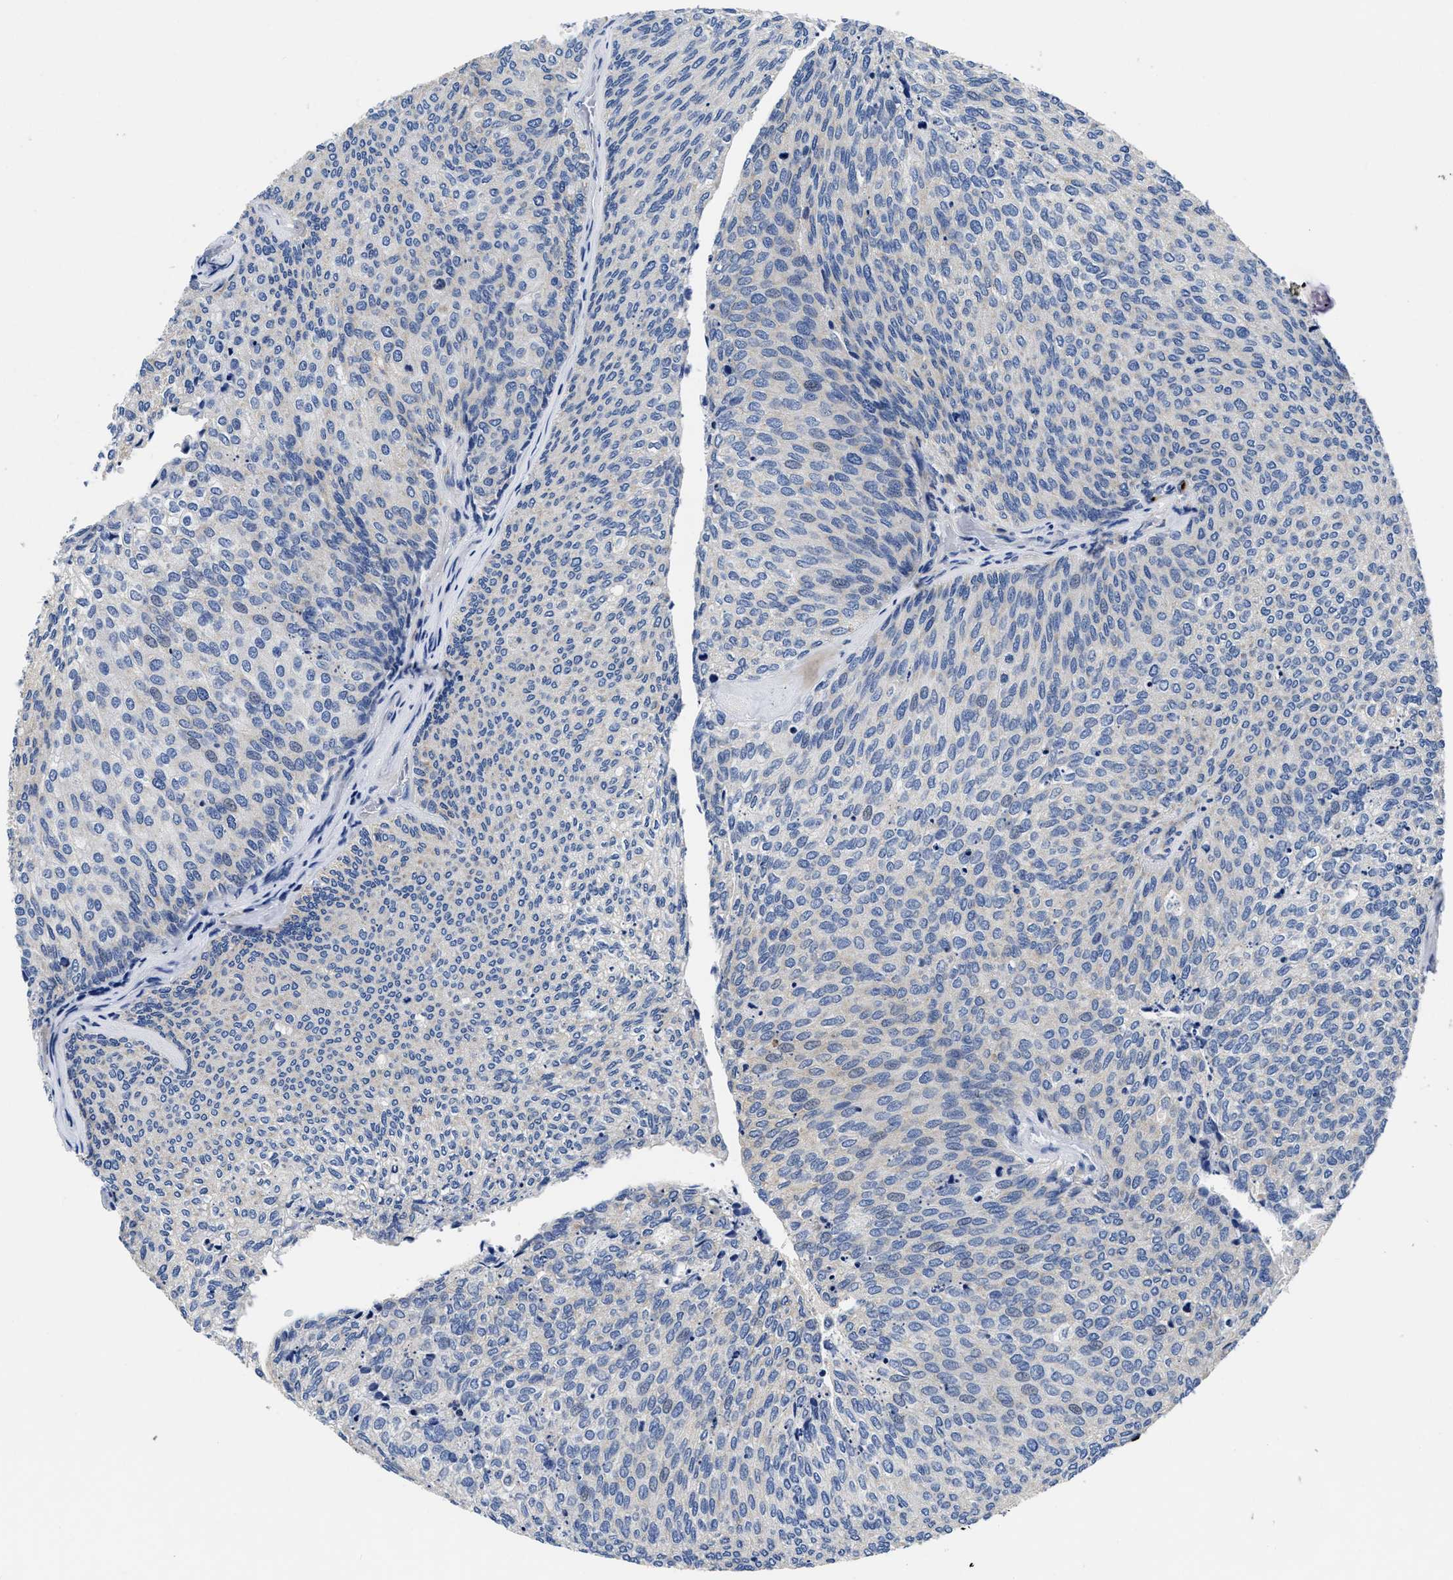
{"staining": {"intensity": "negative", "quantity": "none", "location": "none"}, "tissue": "urothelial cancer", "cell_type": "Tumor cells", "image_type": "cancer", "snomed": [{"axis": "morphology", "description": "Urothelial carcinoma, Low grade"}, {"axis": "topography", "description": "Urinary bladder"}], "caption": "IHC of human urothelial carcinoma (low-grade) demonstrates no staining in tumor cells.", "gene": "SLC35F1", "patient": {"sex": "female", "age": 79}}